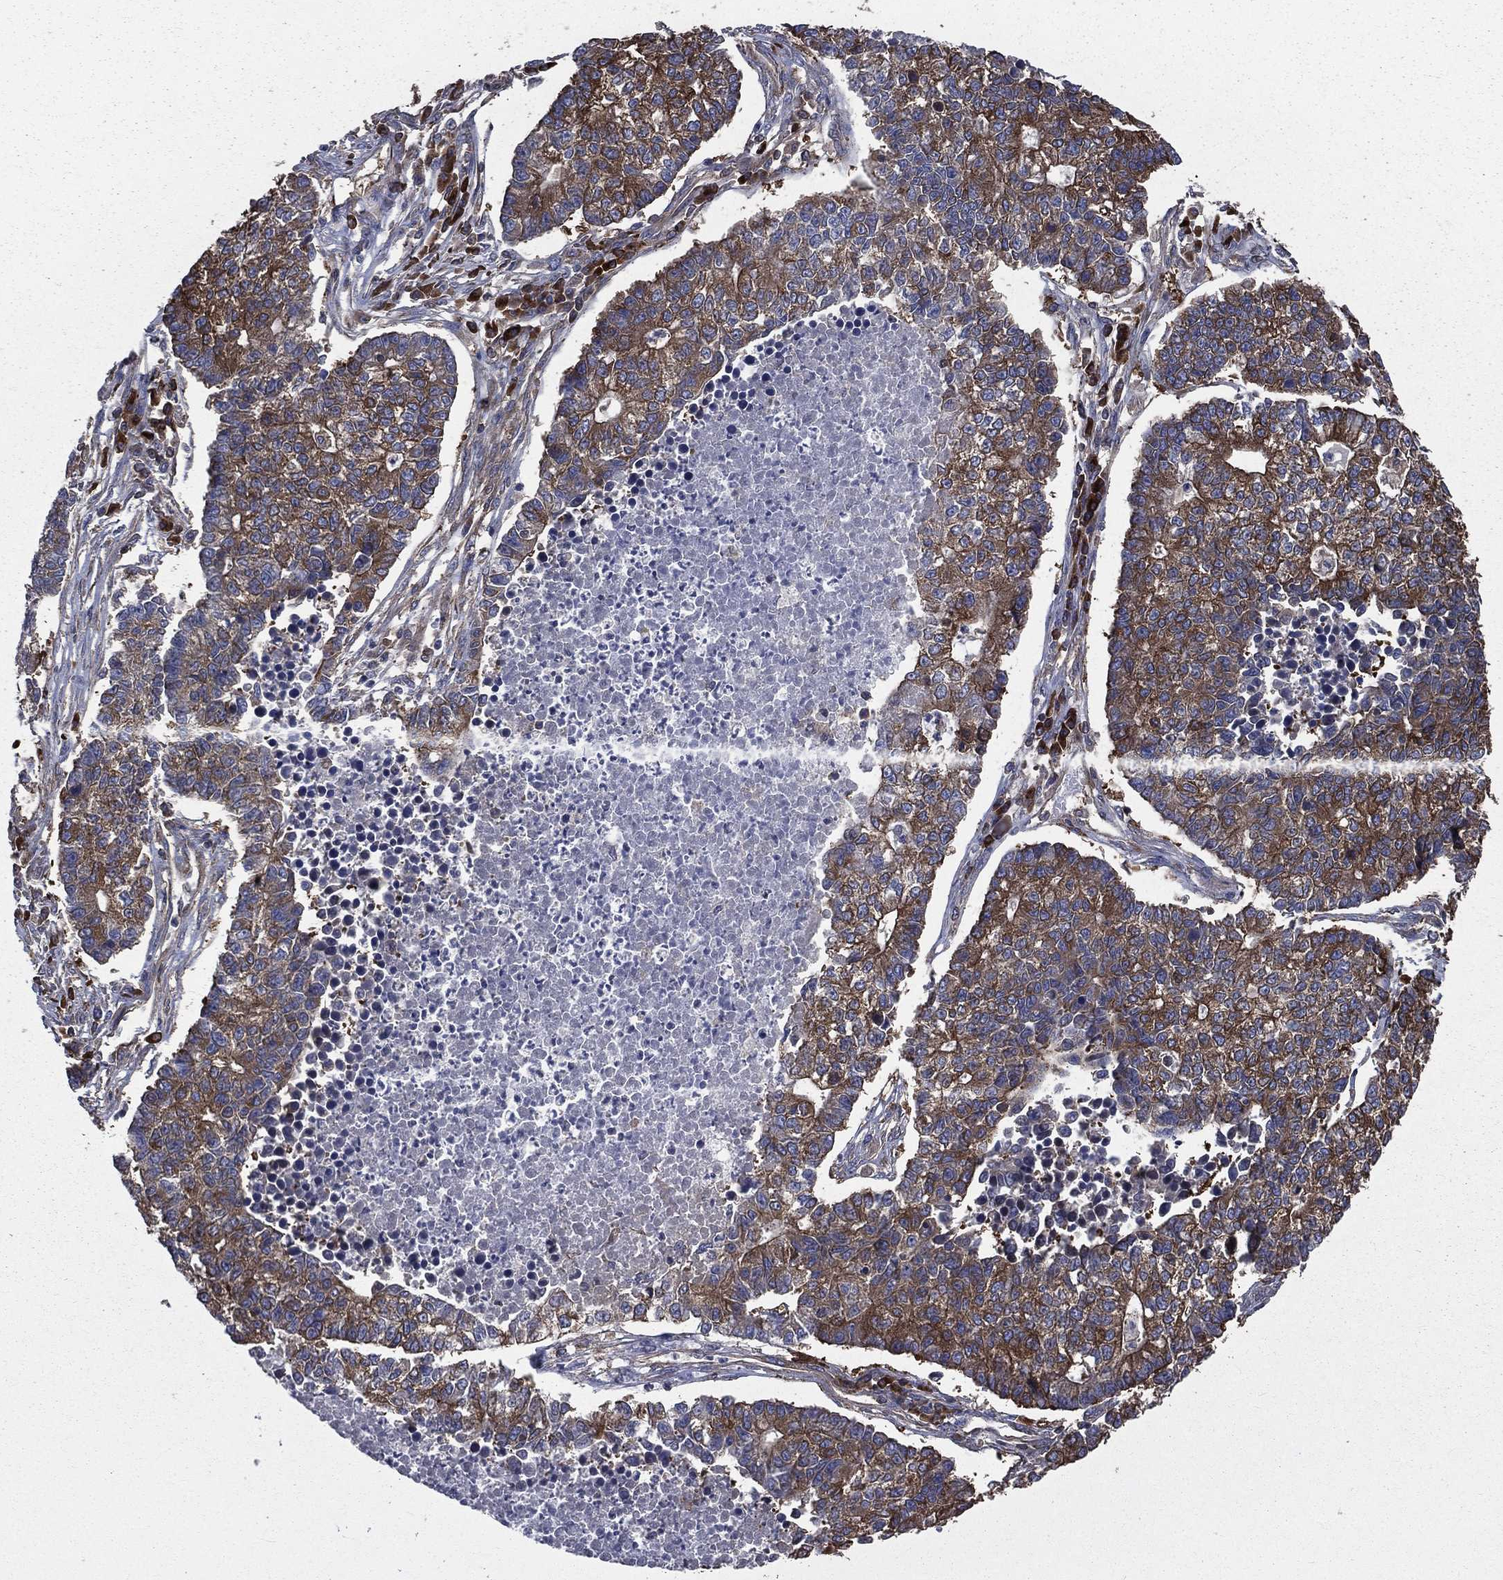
{"staining": {"intensity": "strong", "quantity": ">75%", "location": "cytoplasmic/membranous"}, "tissue": "lung cancer", "cell_type": "Tumor cells", "image_type": "cancer", "snomed": [{"axis": "morphology", "description": "Adenocarcinoma, NOS"}, {"axis": "topography", "description": "Lung"}], "caption": "Immunohistochemical staining of lung cancer (adenocarcinoma) exhibits strong cytoplasmic/membranous protein expression in about >75% of tumor cells.", "gene": "SARS1", "patient": {"sex": "male", "age": 57}}